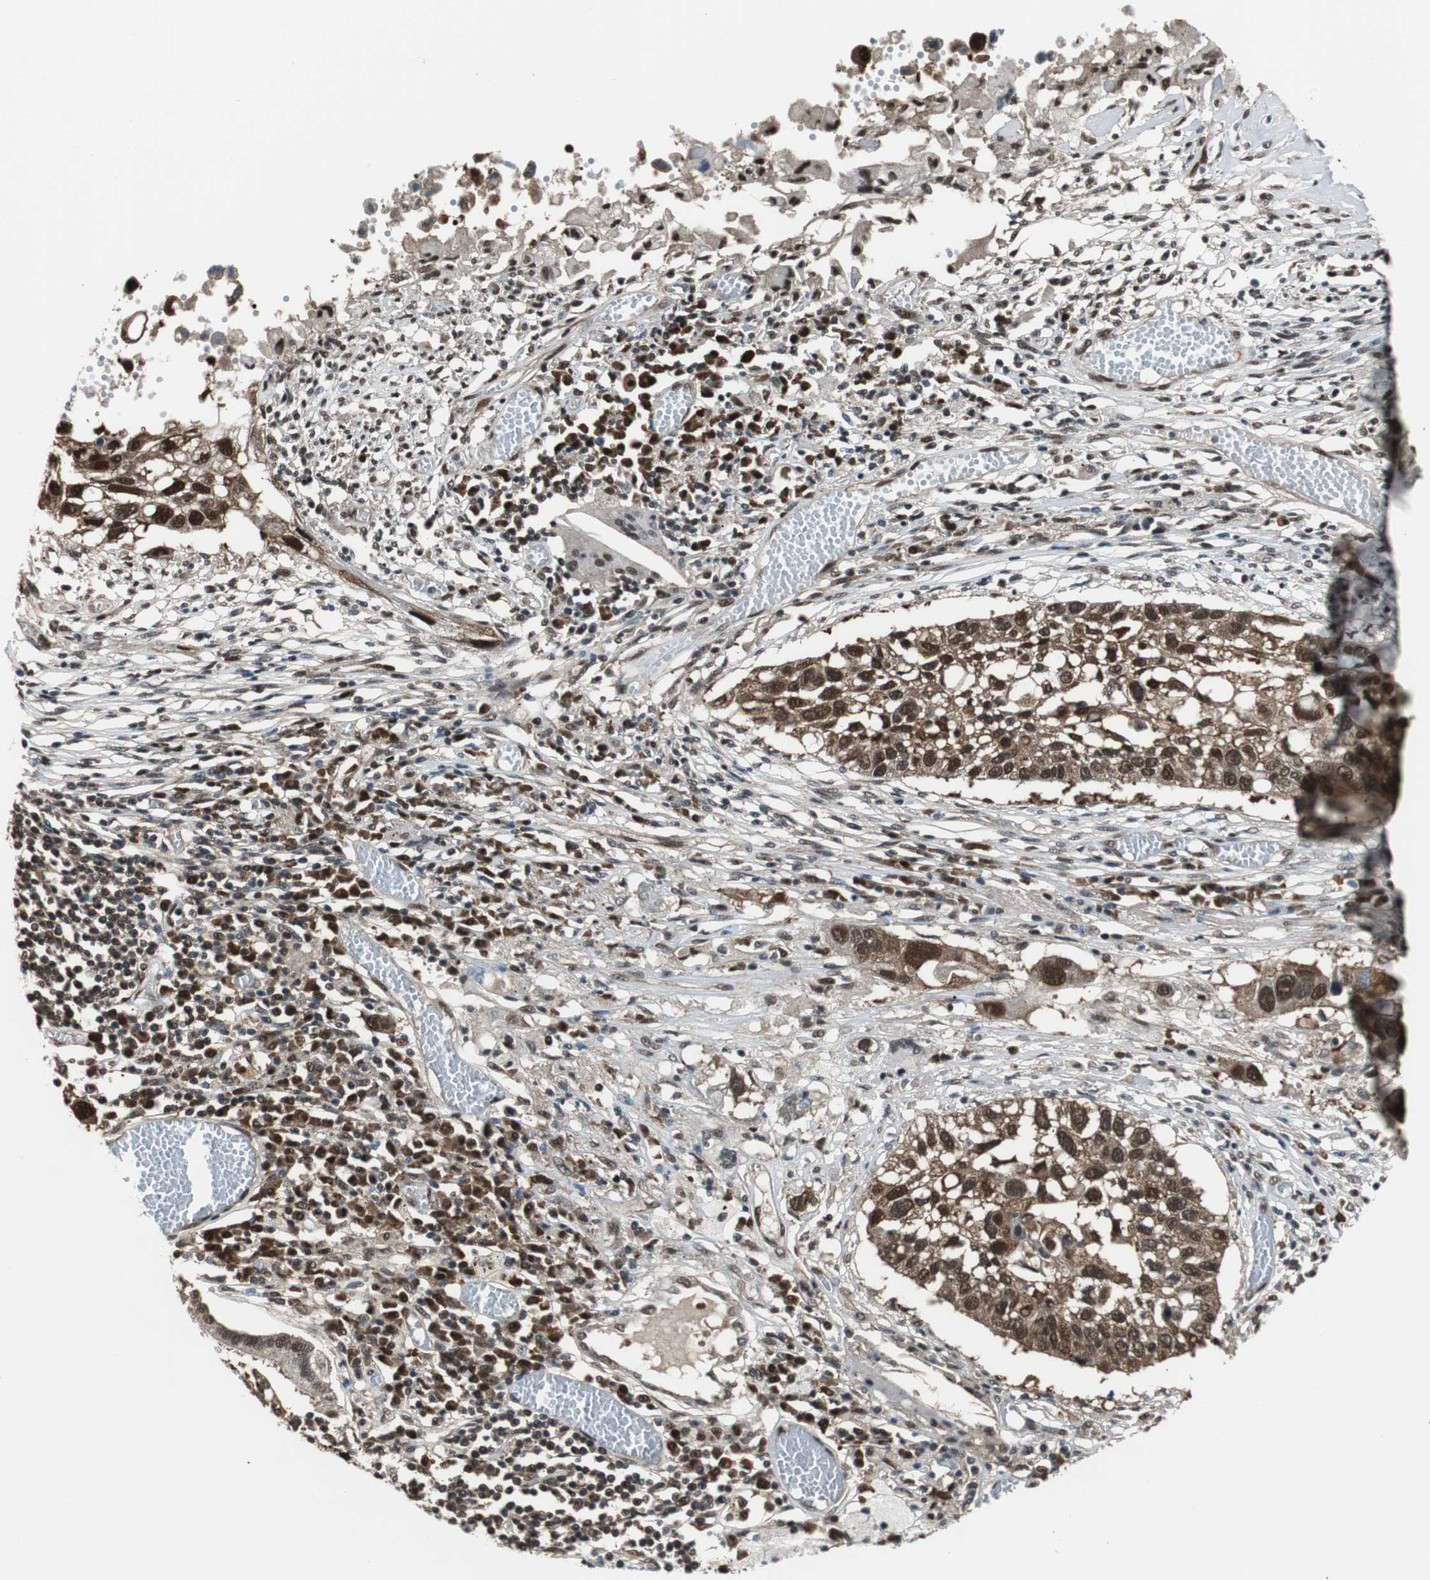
{"staining": {"intensity": "strong", "quantity": ">75%", "location": "cytoplasmic/membranous,nuclear"}, "tissue": "lung cancer", "cell_type": "Tumor cells", "image_type": "cancer", "snomed": [{"axis": "morphology", "description": "Squamous cell carcinoma, NOS"}, {"axis": "topography", "description": "Lung"}], "caption": "DAB (3,3'-diaminobenzidine) immunohistochemical staining of human lung cancer reveals strong cytoplasmic/membranous and nuclear protein staining in about >75% of tumor cells. Using DAB (brown) and hematoxylin (blue) stains, captured at high magnification using brightfield microscopy.", "gene": "VCP", "patient": {"sex": "male", "age": 71}}